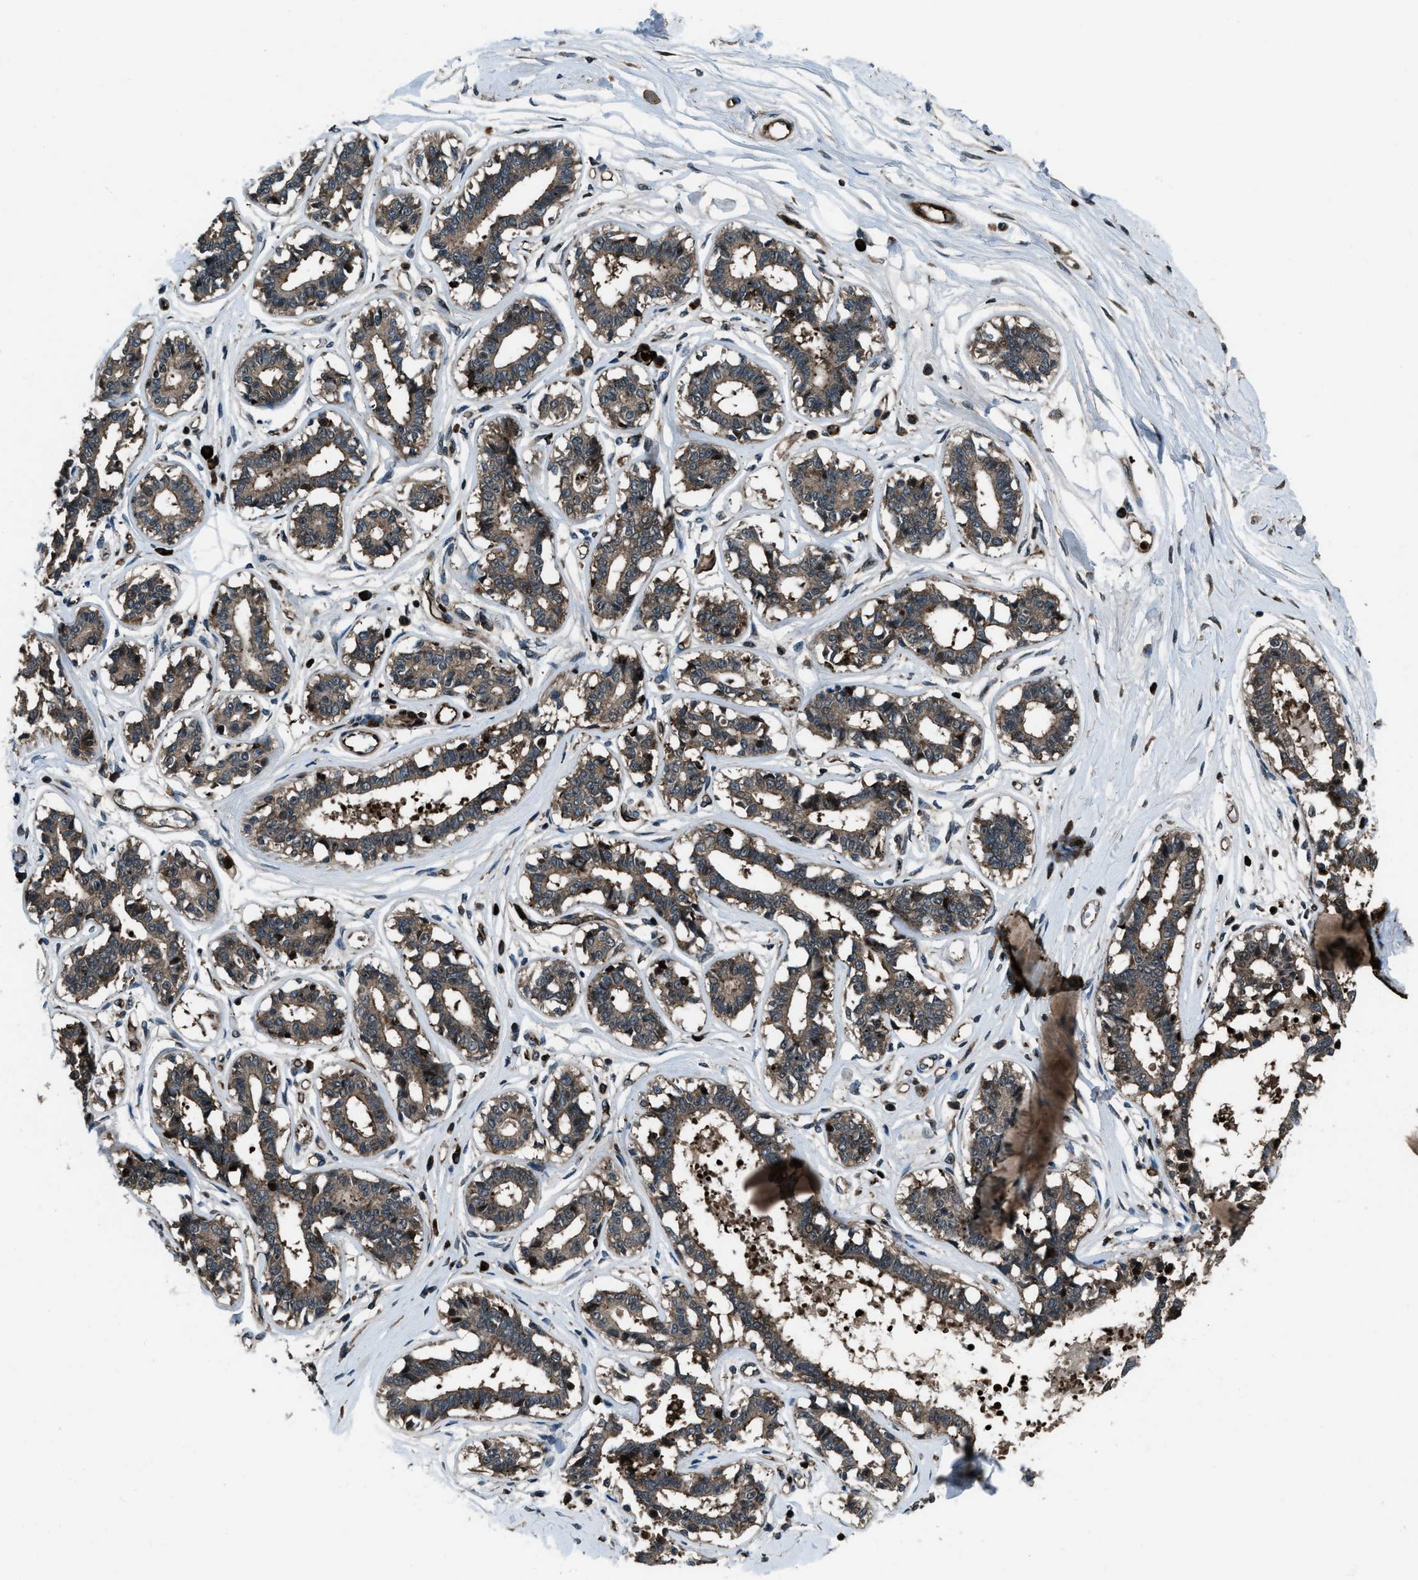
{"staining": {"intensity": "moderate", "quantity": ">75%", "location": "cytoplasmic/membranous"}, "tissue": "breast", "cell_type": "Glandular cells", "image_type": "normal", "snomed": [{"axis": "morphology", "description": "Normal tissue, NOS"}, {"axis": "topography", "description": "Breast"}], "caption": "Moderate cytoplasmic/membranous protein expression is seen in about >75% of glandular cells in breast.", "gene": "SNX30", "patient": {"sex": "female", "age": 45}}